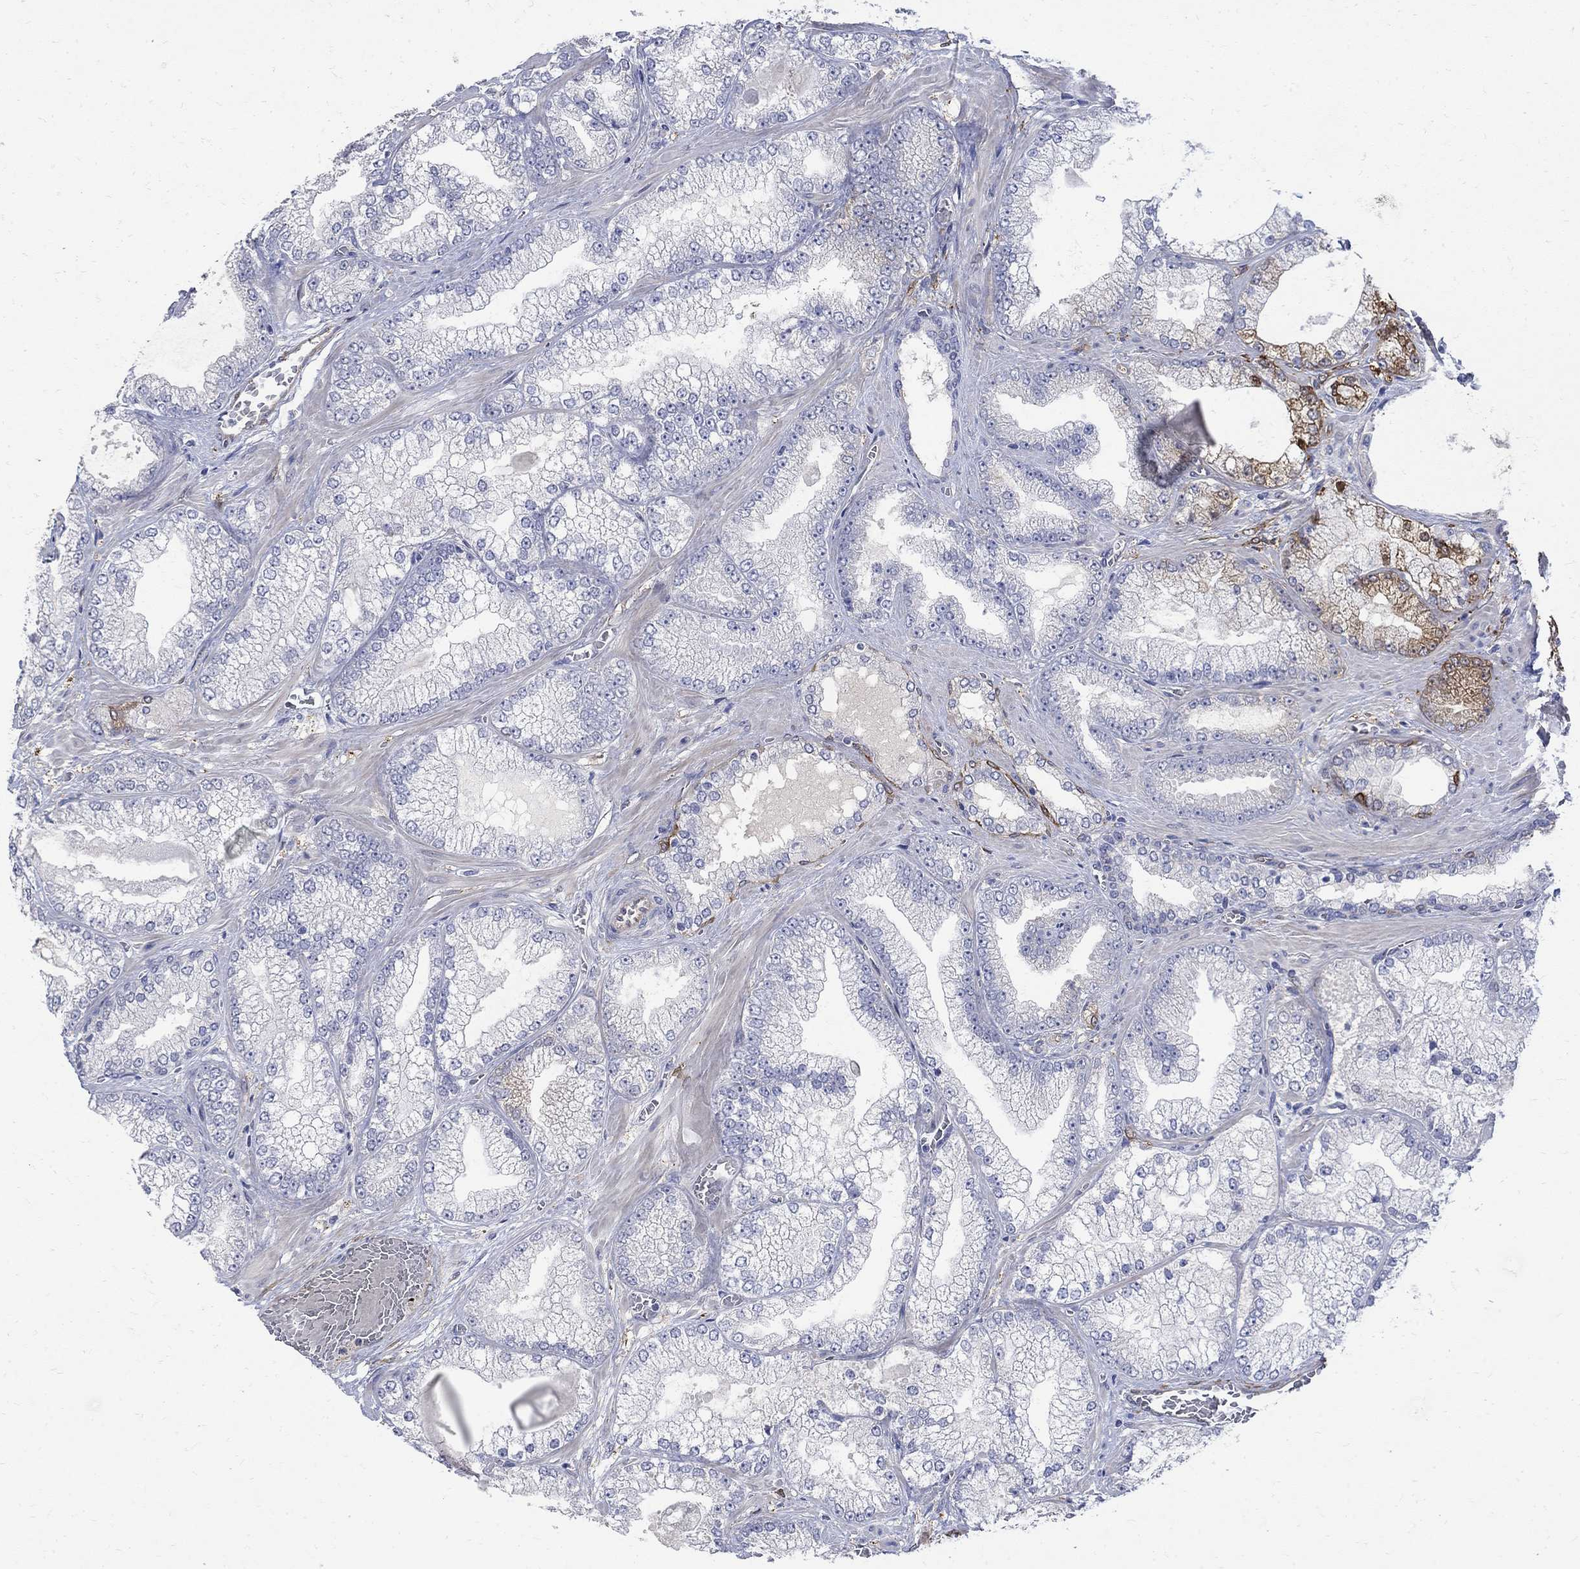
{"staining": {"intensity": "negative", "quantity": "none", "location": "none"}, "tissue": "prostate cancer", "cell_type": "Tumor cells", "image_type": "cancer", "snomed": [{"axis": "morphology", "description": "Adenocarcinoma, Low grade"}, {"axis": "topography", "description": "Prostate"}], "caption": "DAB (3,3'-diaminobenzidine) immunohistochemical staining of prostate cancer shows no significant staining in tumor cells.", "gene": "TGM2", "patient": {"sex": "male", "age": 57}}